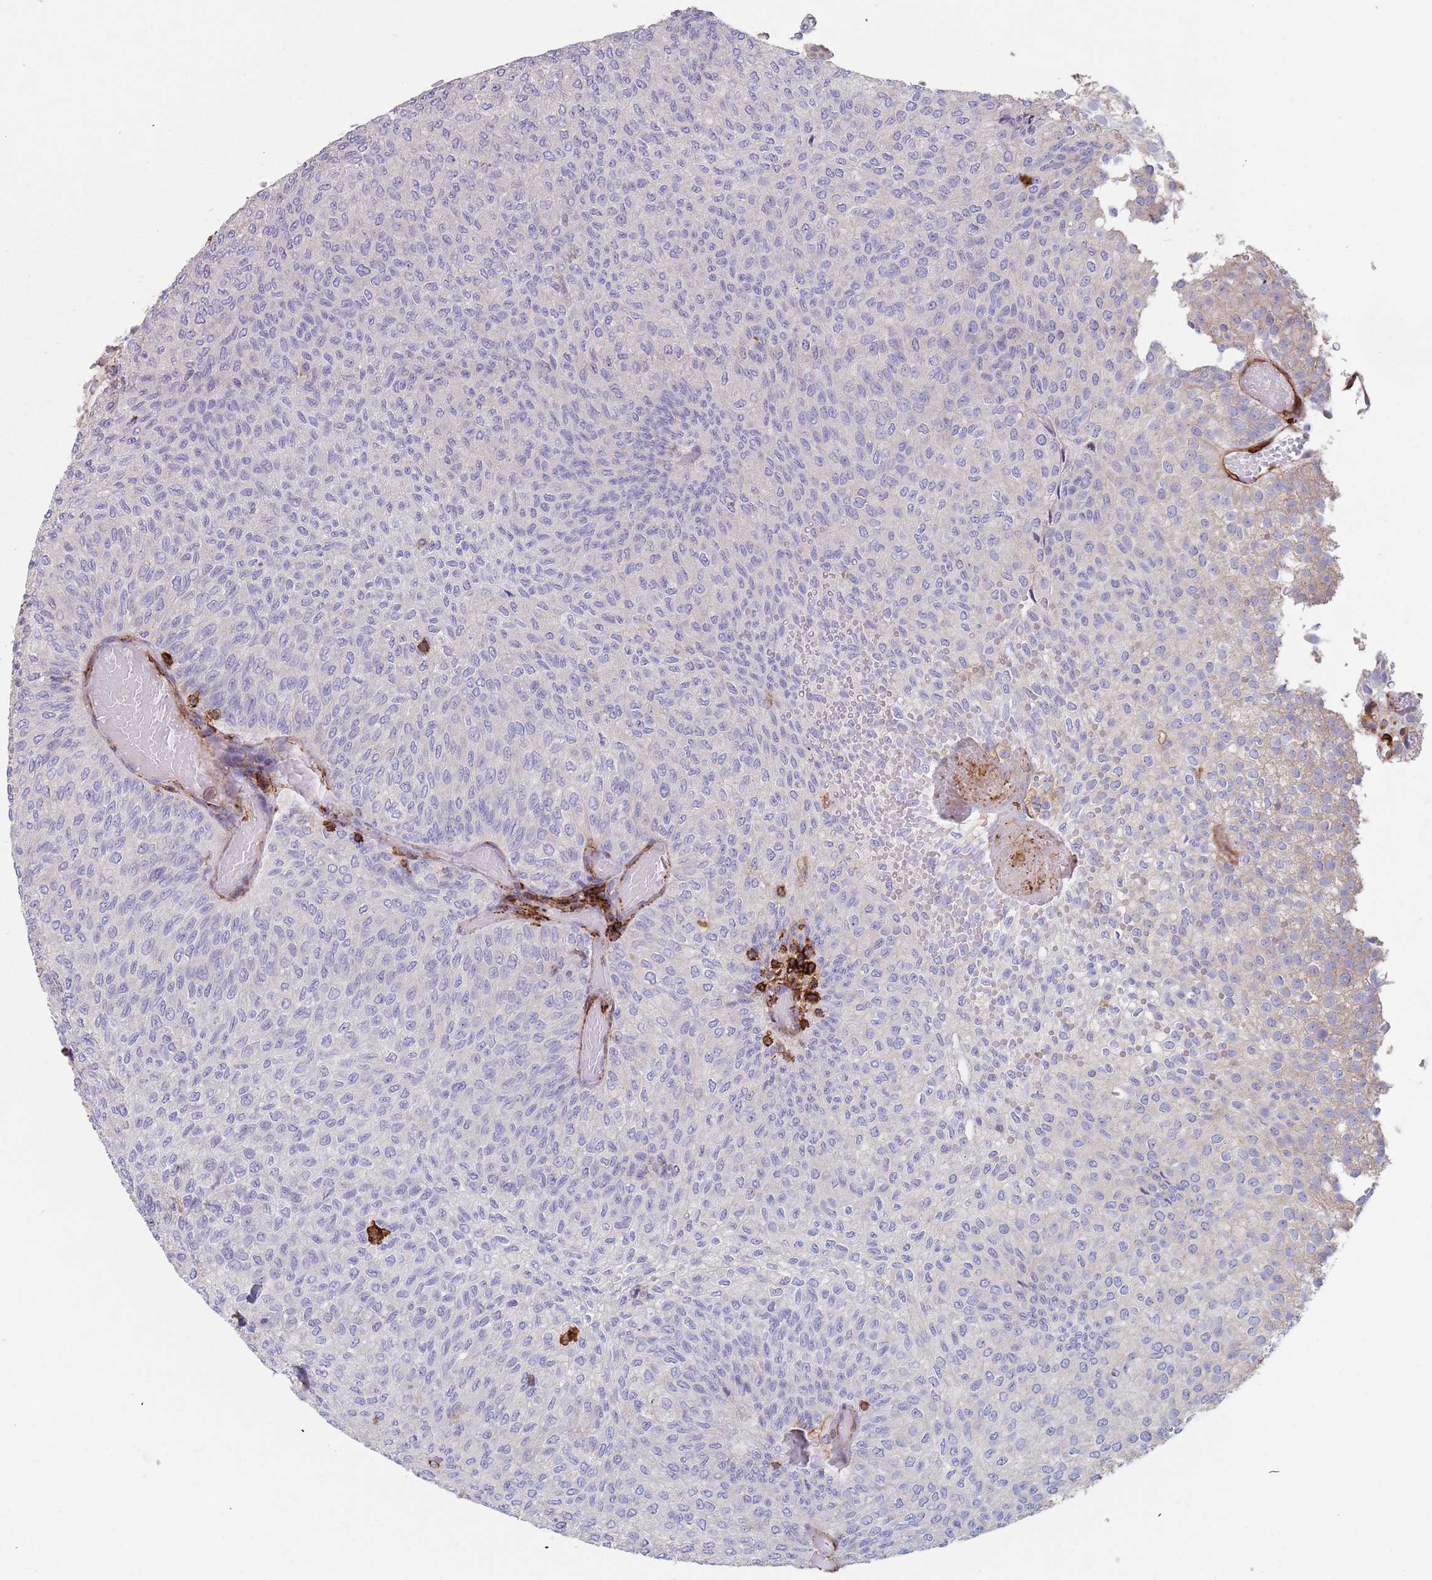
{"staining": {"intensity": "negative", "quantity": "none", "location": "none"}, "tissue": "urothelial cancer", "cell_type": "Tumor cells", "image_type": "cancer", "snomed": [{"axis": "morphology", "description": "Urothelial carcinoma, Low grade"}, {"axis": "topography", "description": "Urinary bladder"}], "caption": "A high-resolution histopathology image shows immunohistochemistry (IHC) staining of low-grade urothelial carcinoma, which reveals no significant expression in tumor cells.", "gene": "RNF144A", "patient": {"sex": "male", "age": 78}}